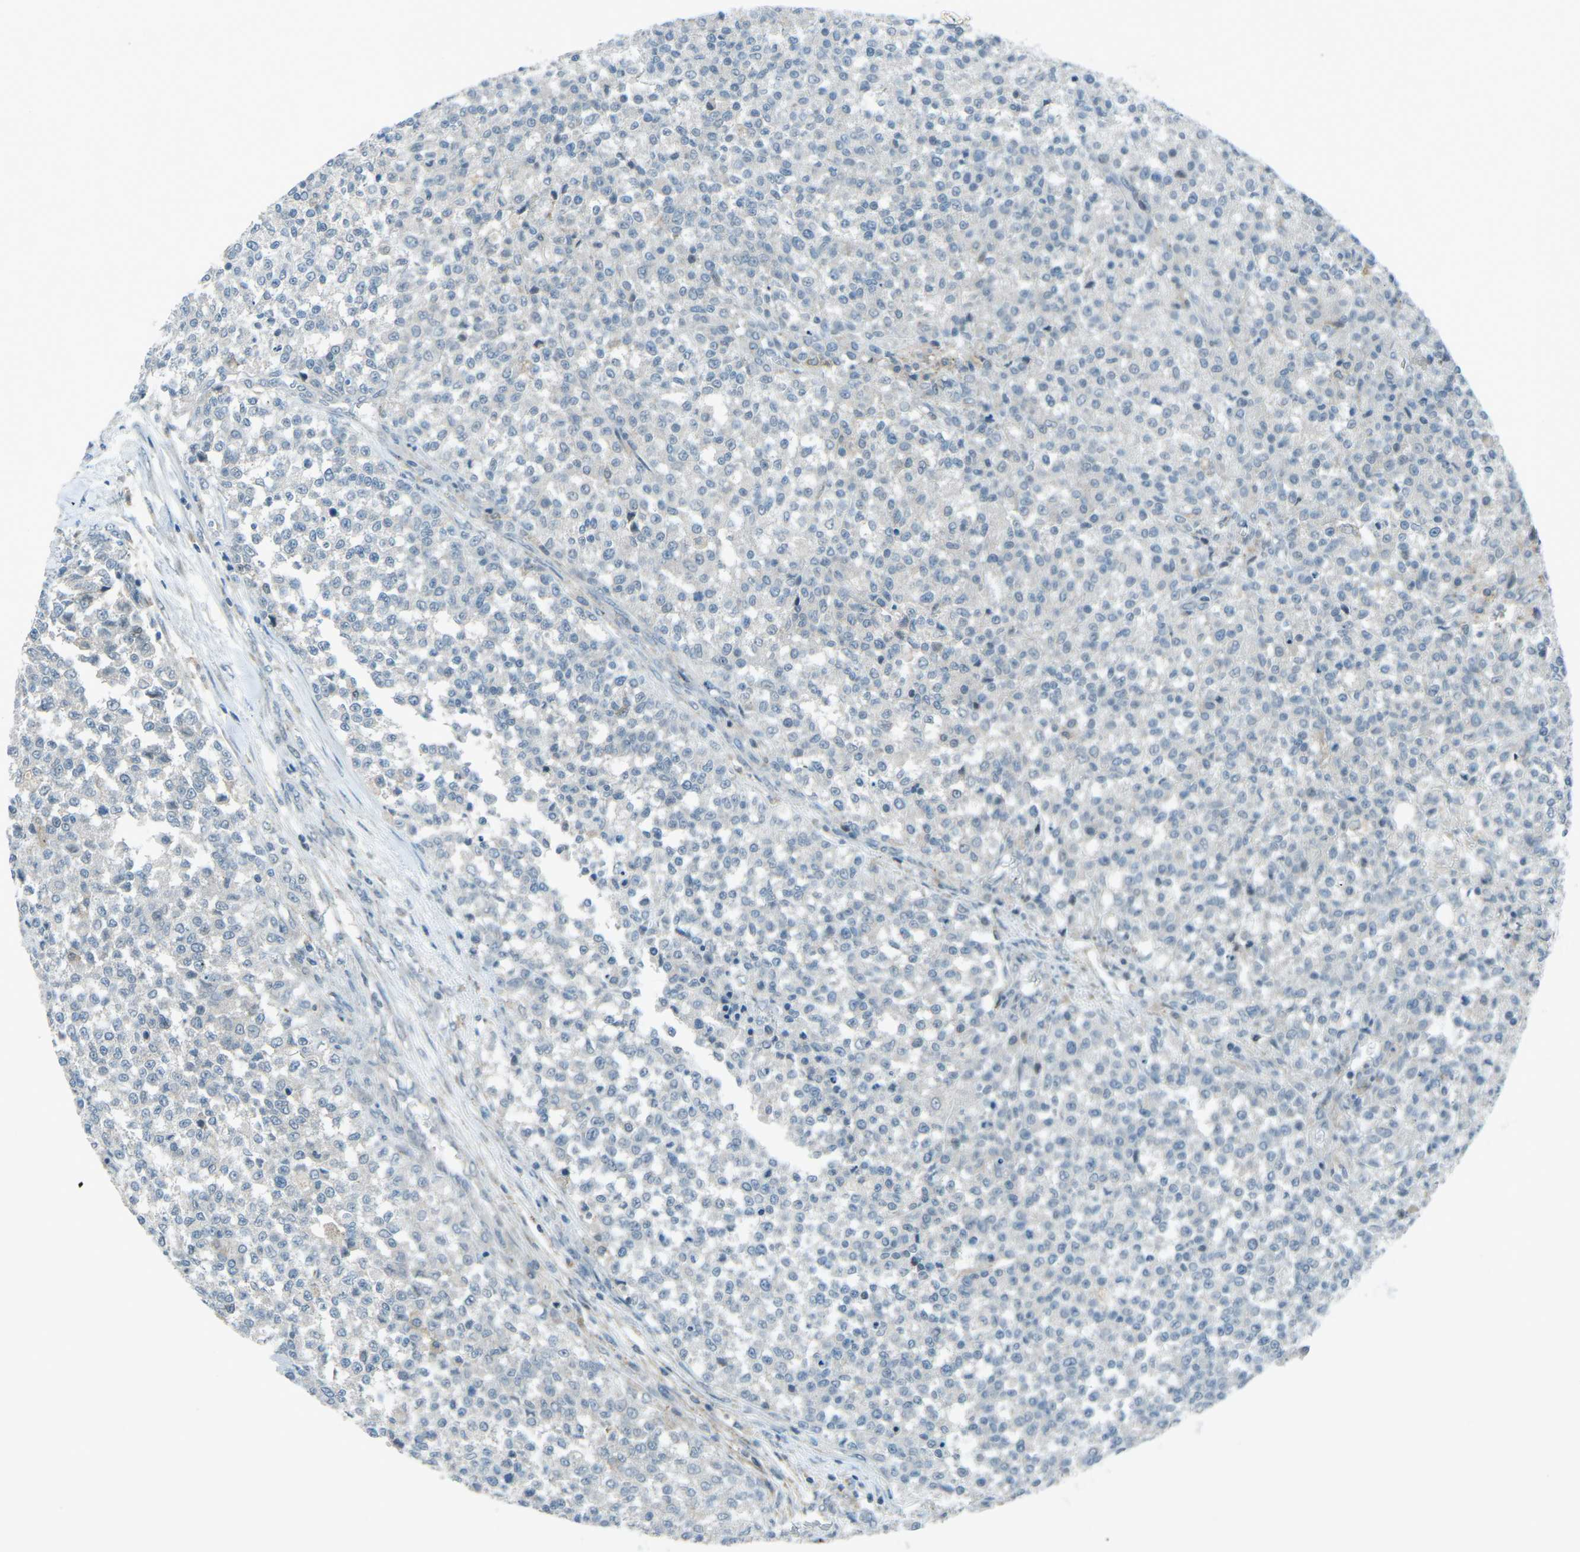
{"staining": {"intensity": "negative", "quantity": "none", "location": "none"}, "tissue": "testis cancer", "cell_type": "Tumor cells", "image_type": "cancer", "snomed": [{"axis": "morphology", "description": "Seminoma, NOS"}, {"axis": "topography", "description": "Testis"}], "caption": "IHC photomicrograph of neoplastic tissue: testis cancer stained with DAB demonstrates no significant protein staining in tumor cells.", "gene": "PRKCA", "patient": {"sex": "male", "age": 59}}